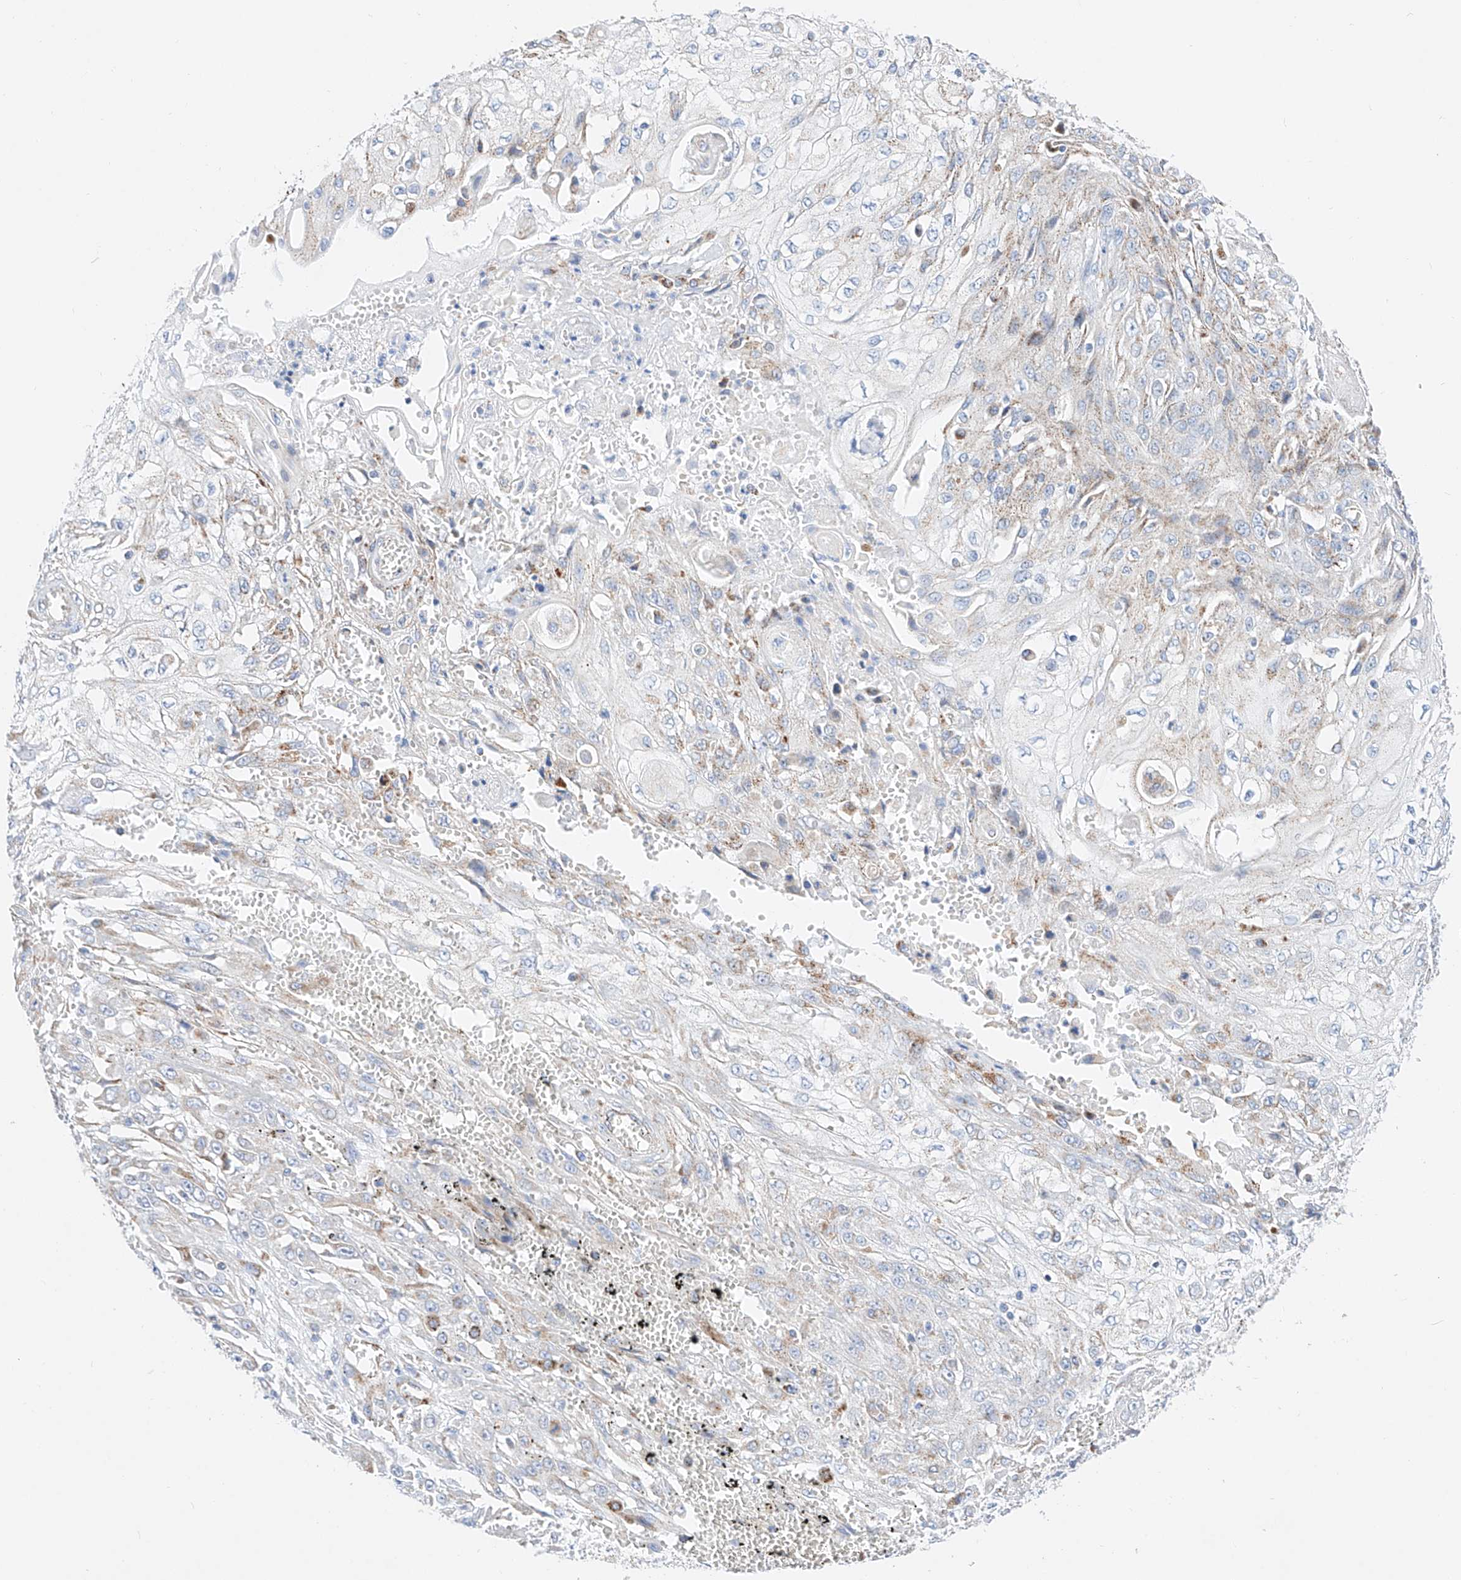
{"staining": {"intensity": "weak", "quantity": "<25%", "location": "cytoplasmic/membranous"}, "tissue": "skin cancer", "cell_type": "Tumor cells", "image_type": "cancer", "snomed": [{"axis": "morphology", "description": "Squamous cell carcinoma, NOS"}, {"axis": "morphology", "description": "Squamous cell carcinoma, metastatic, NOS"}, {"axis": "topography", "description": "Skin"}, {"axis": "topography", "description": "Lymph node"}], "caption": "Tumor cells are negative for protein expression in human skin cancer (metastatic squamous cell carcinoma).", "gene": "C6orf62", "patient": {"sex": "male", "age": 75}}